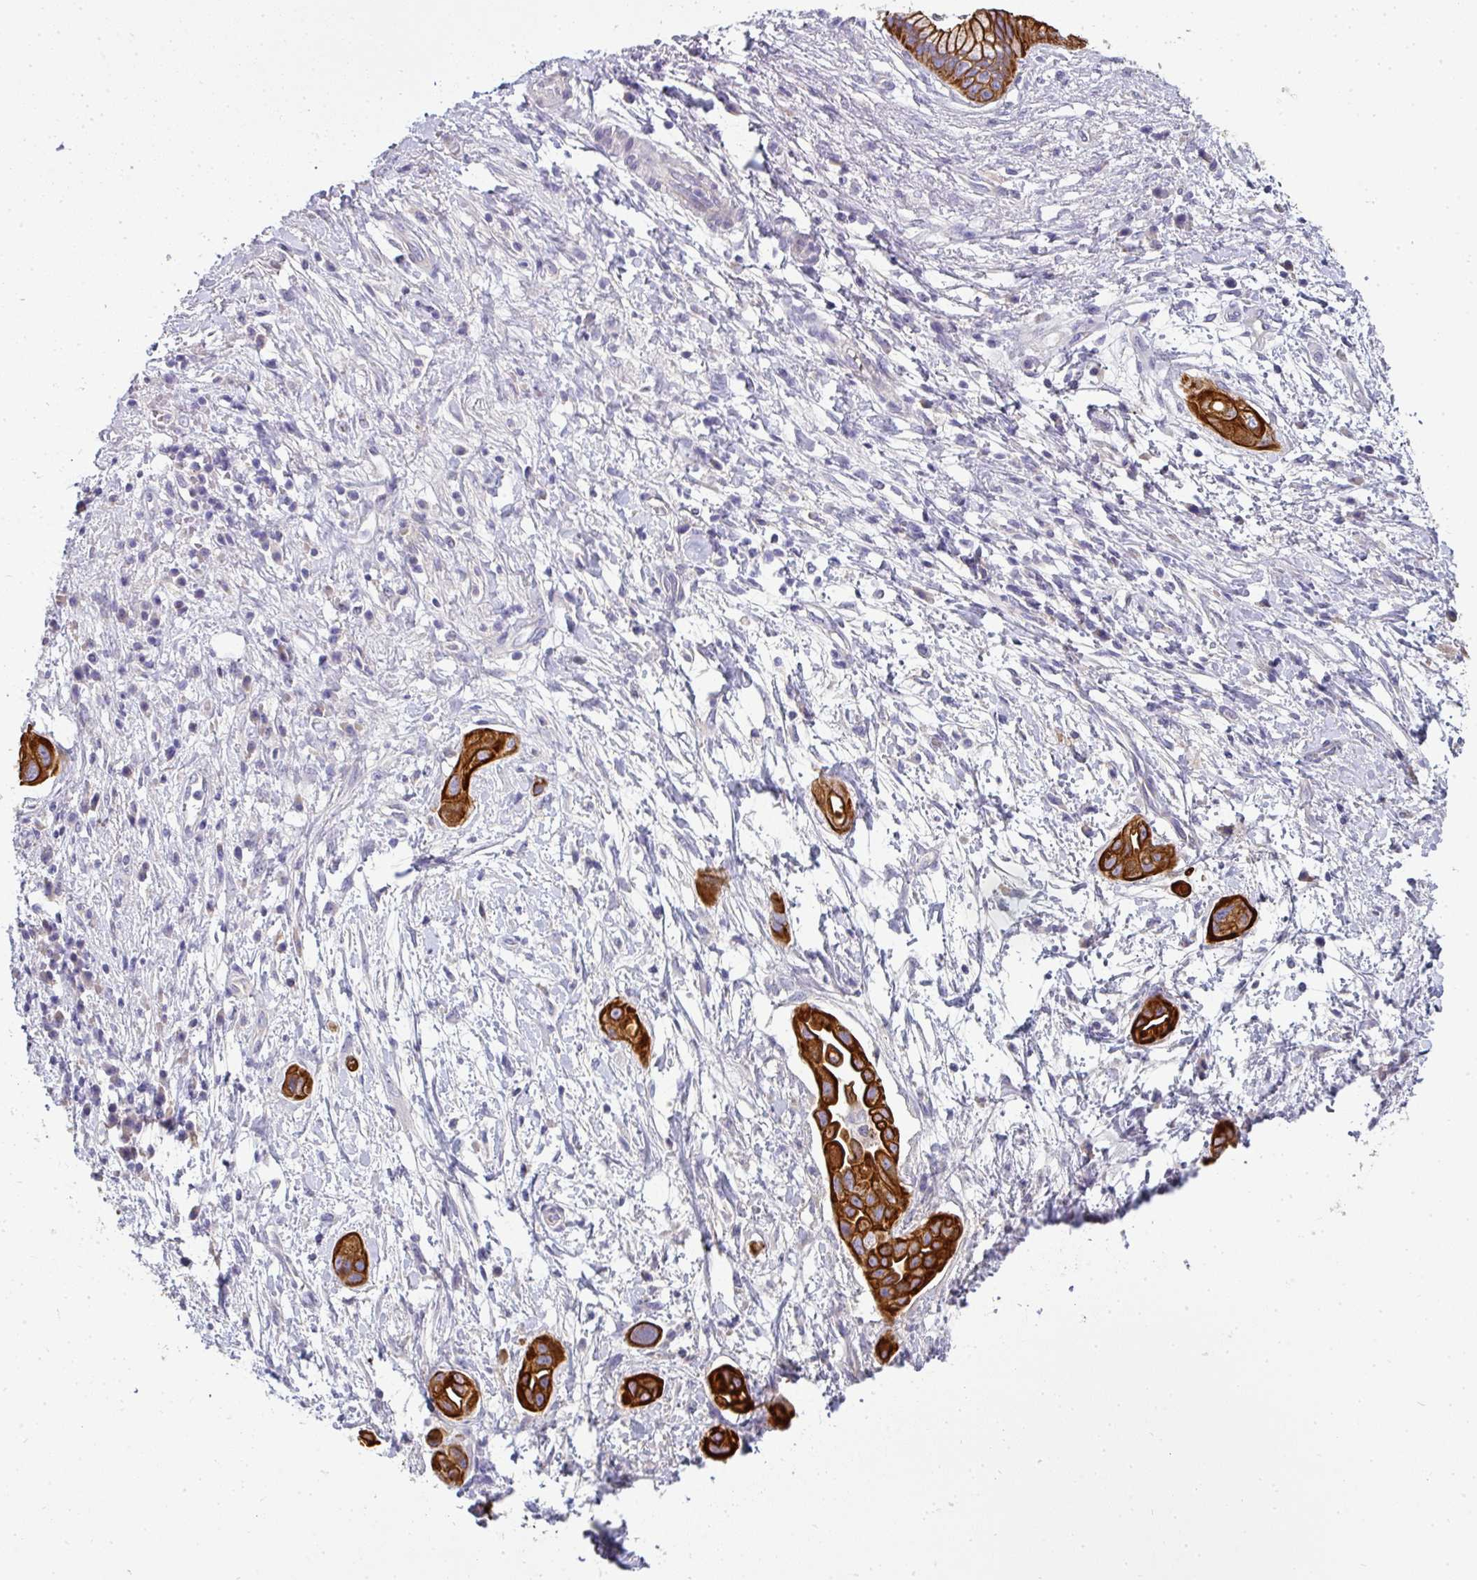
{"staining": {"intensity": "strong", "quantity": ">75%", "location": "cytoplasmic/membranous"}, "tissue": "pancreatic cancer", "cell_type": "Tumor cells", "image_type": "cancer", "snomed": [{"axis": "morphology", "description": "Adenocarcinoma, NOS"}, {"axis": "topography", "description": "Pancreas"}], "caption": "A high-resolution micrograph shows immunohistochemistry staining of pancreatic cancer, which displays strong cytoplasmic/membranous staining in about >75% of tumor cells. (IHC, brightfield microscopy, high magnification).", "gene": "ASXL3", "patient": {"sex": "male", "age": 68}}